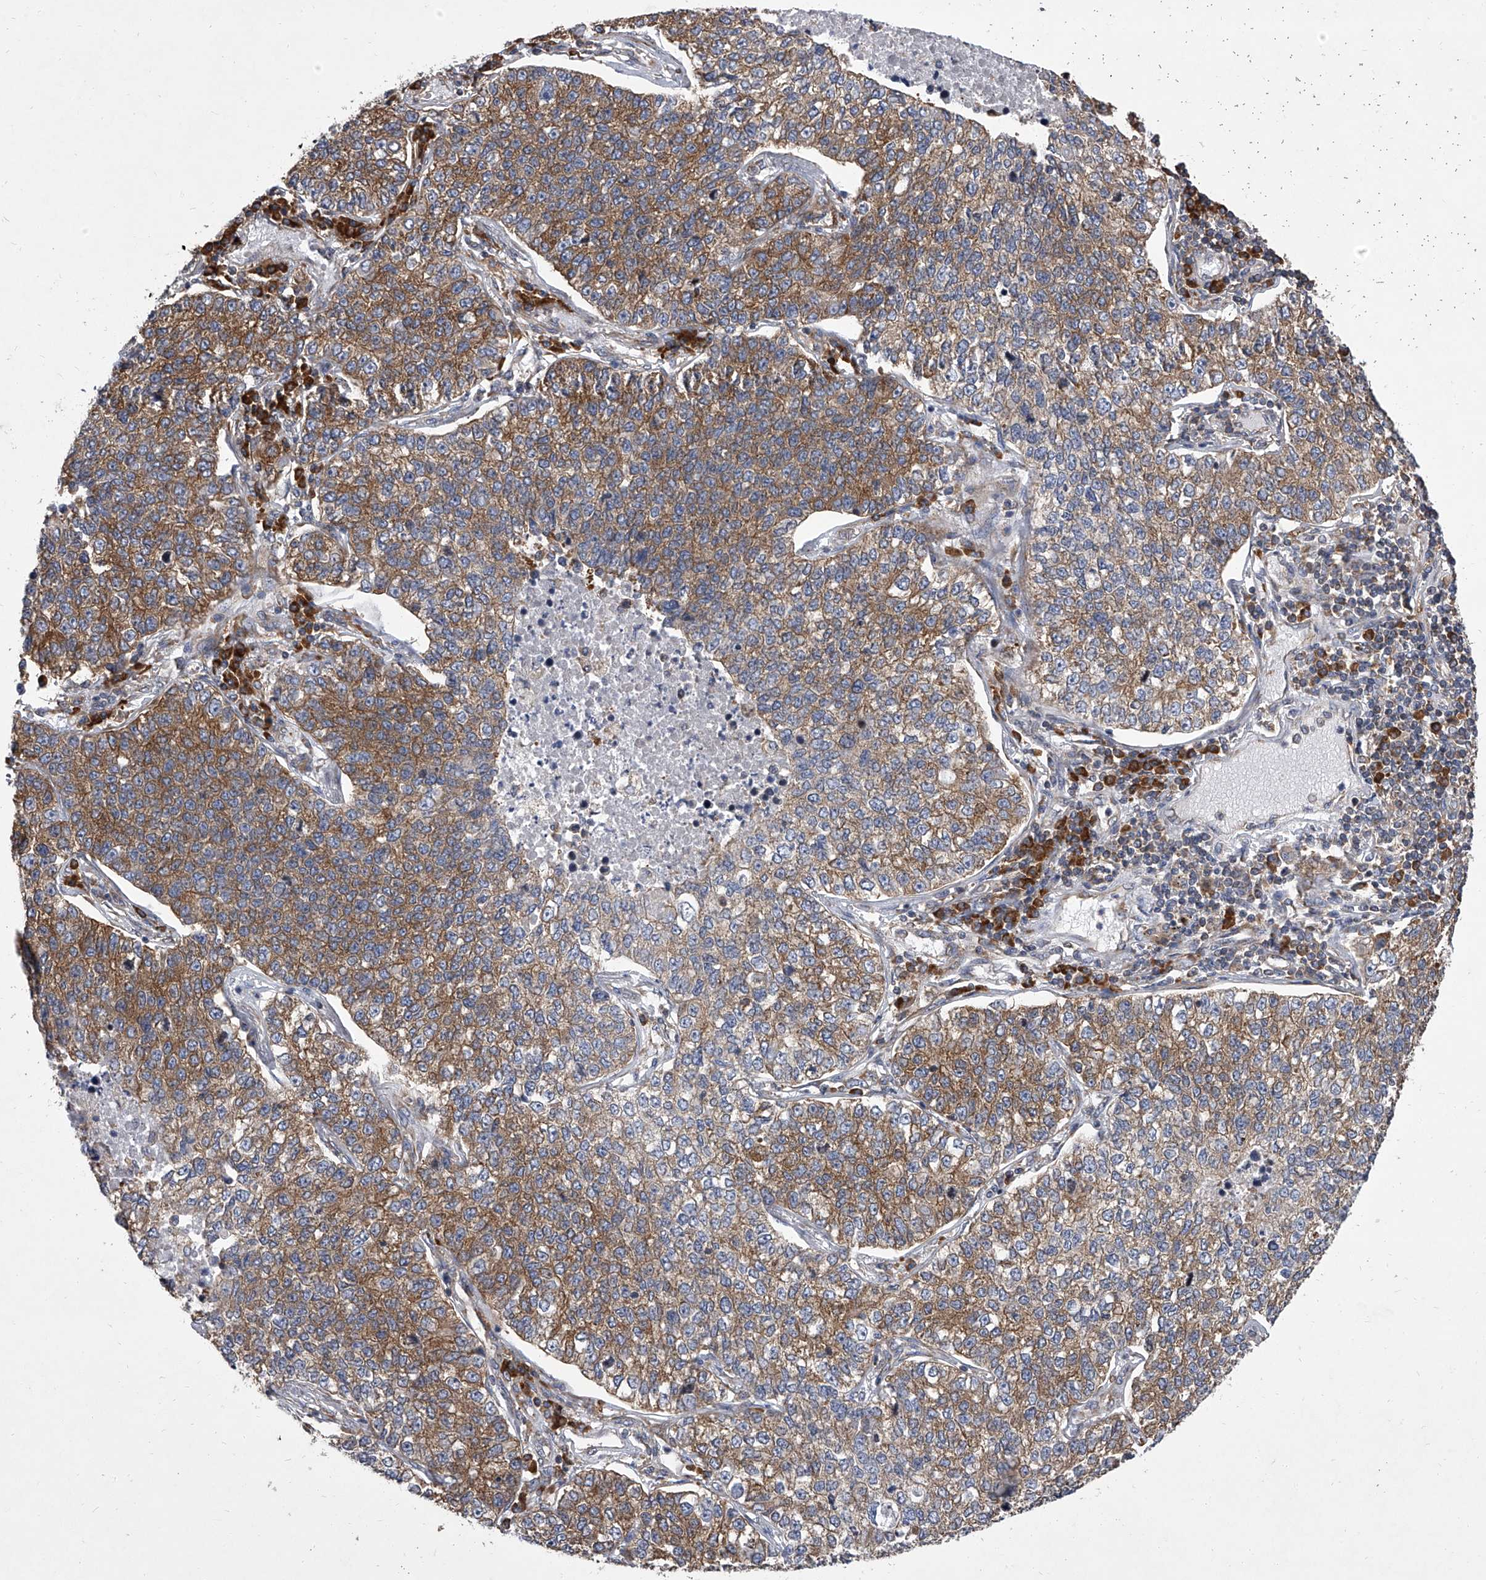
{"staining": {"intensity": "moderate", "quantity": ">75%", "location": "cytoplasmic/membranous"}, "tissue": "lung cancer", "cell_type": "Tumor cells", "image_type": "cancer", "snomed": [{"axis": "morphology", "description": "Adenocarcinoma, NOS"}, {"axis": "topography", "description": "Lung"}], "caption": "About >75% of tumor cells in human lung cancer (adenocarcinoma) demonstrate moderate cytoplasmic/membranous protein staining as visualized by brown immunohistochemical staining.", "gene": "EIF2S2", "patient": {"sex": "male", "age": 49}}